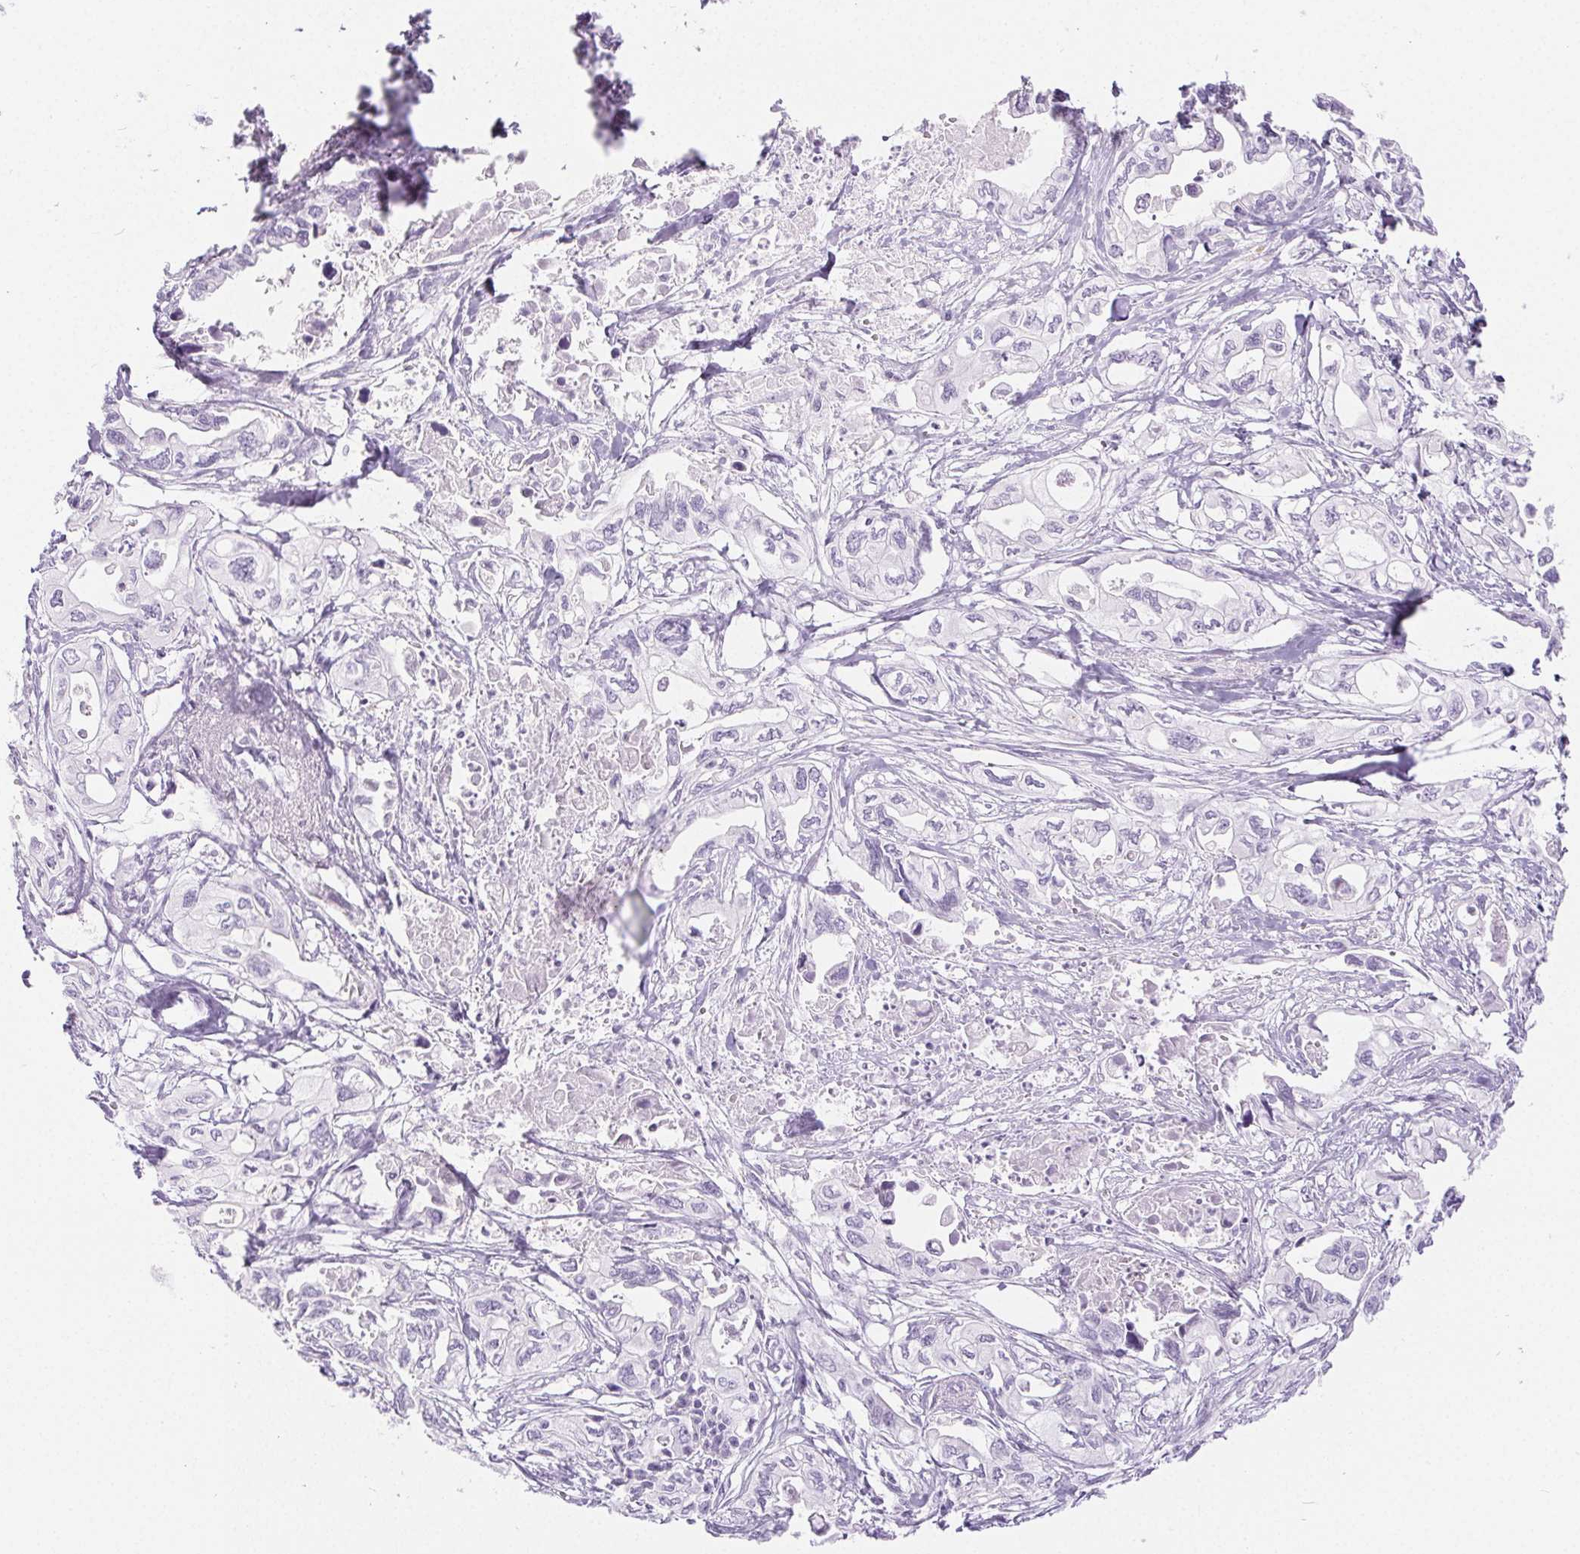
{"staining": {"intensity": "negative", "quantity": "none", "location": "none"}, "tissue": "pancreatic cancer", "cell_type": "Tumor cells", "image_type": "cancer", "snomed": [{"axis": "morphology", "description": "Adenocarcinoma, NOS"}, {"axis": "topography", "description": "Pancreas"}], "caption": "Tumor cells show no significant expression in pancreatic cancer.", "gene": "SPRR3", "patient": {"sex": "male", "age": 68}}